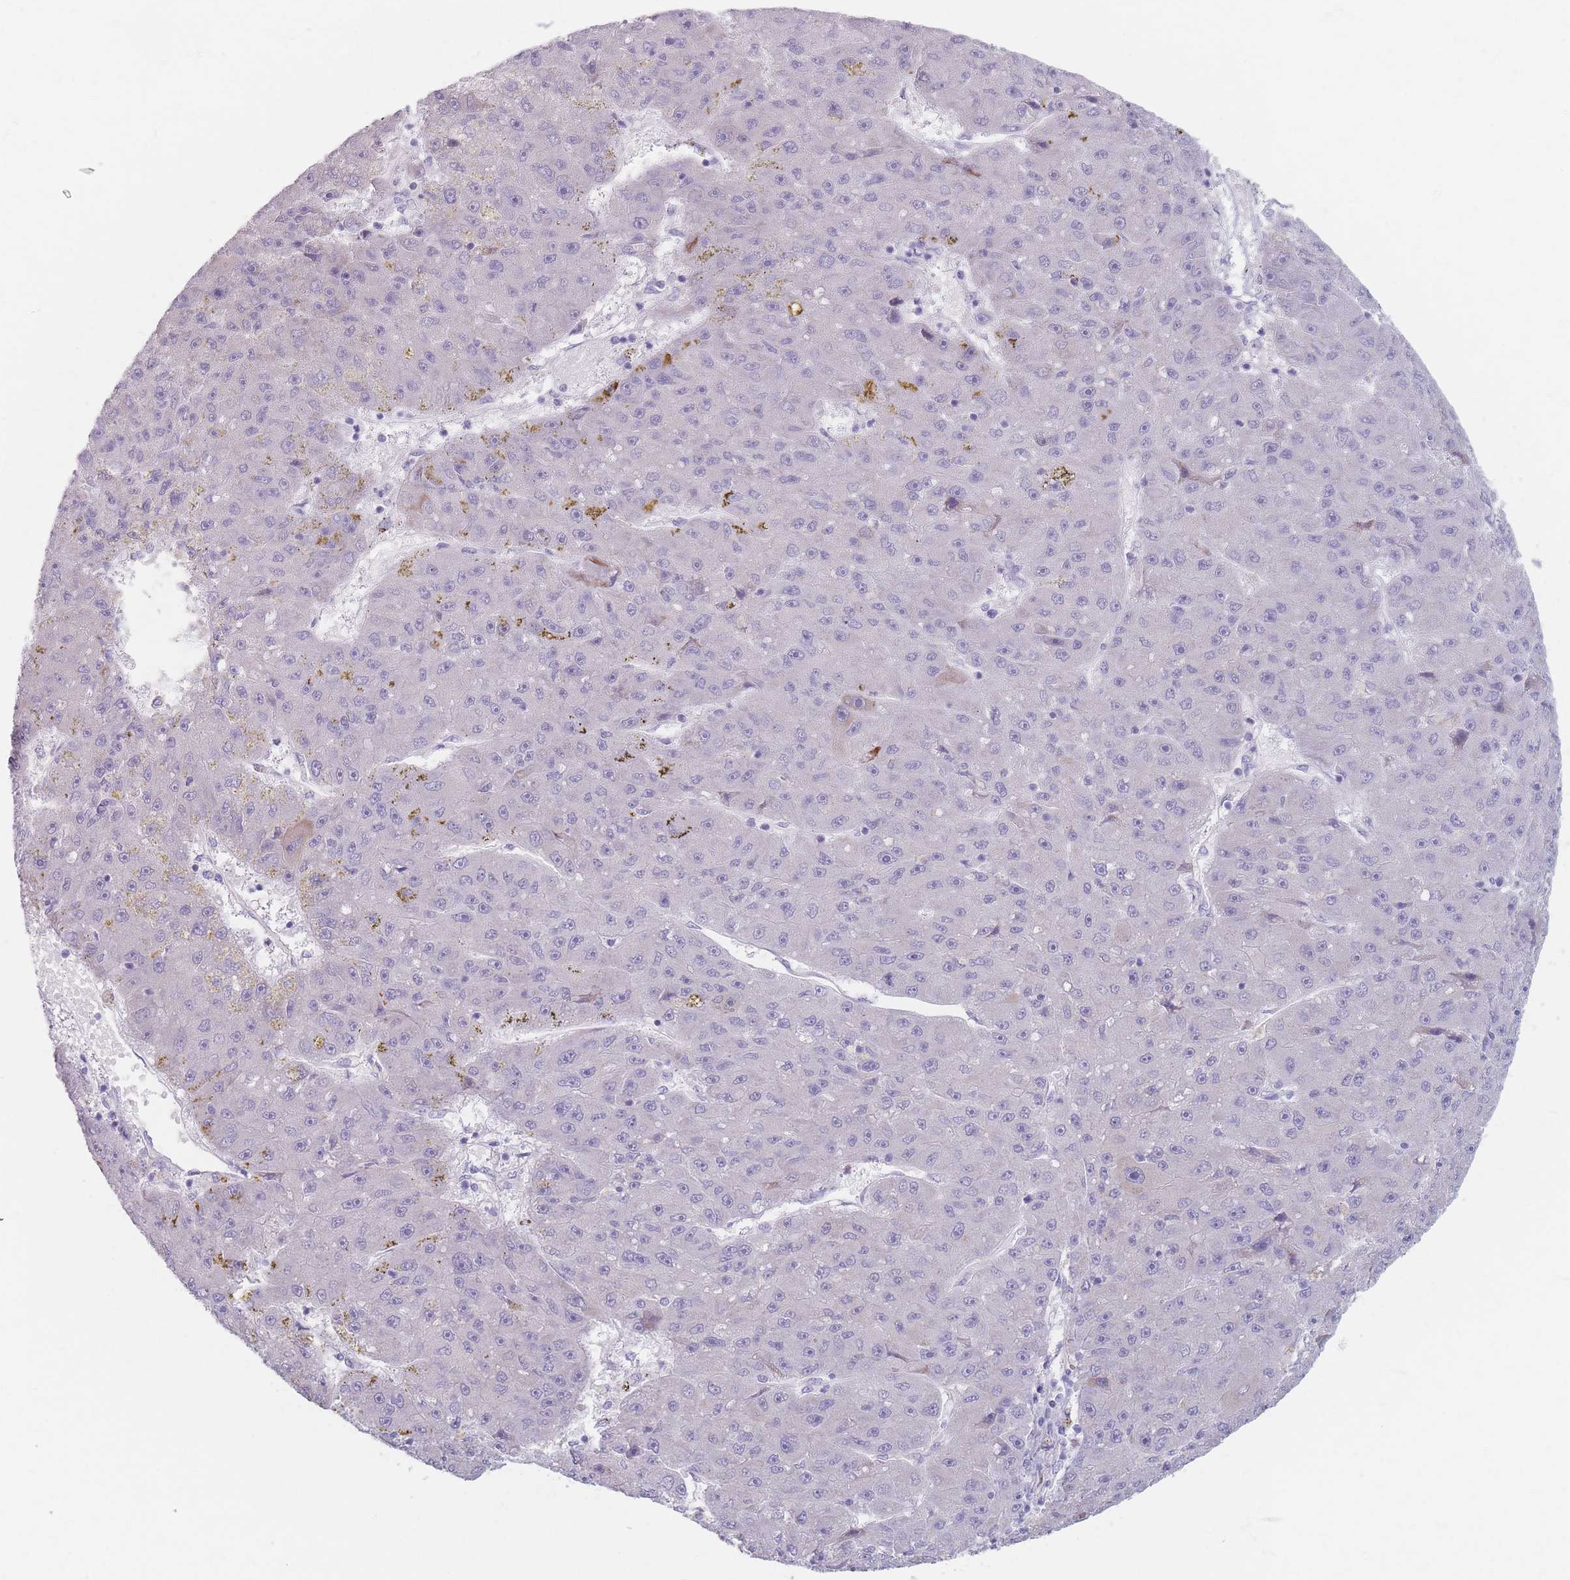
{"staining": {"intensity": "negative", "quantity": "none", "location": "none"}, "tissue": "liver cancer", "cell_type": "Tumor cells", "image_type": "cancer", "snomed": [{"axis": "morphology", "description": "Carcinoma, Hepatocellular, NOS"}, {"axis": "topography", "description": "Liver"}], "caption": "There is no significant positivity in tumor cells of liver cancer (hepatocellular carcinoma).", "gene": "PIGM", "patient": {"sex": "male", "age": 67}}